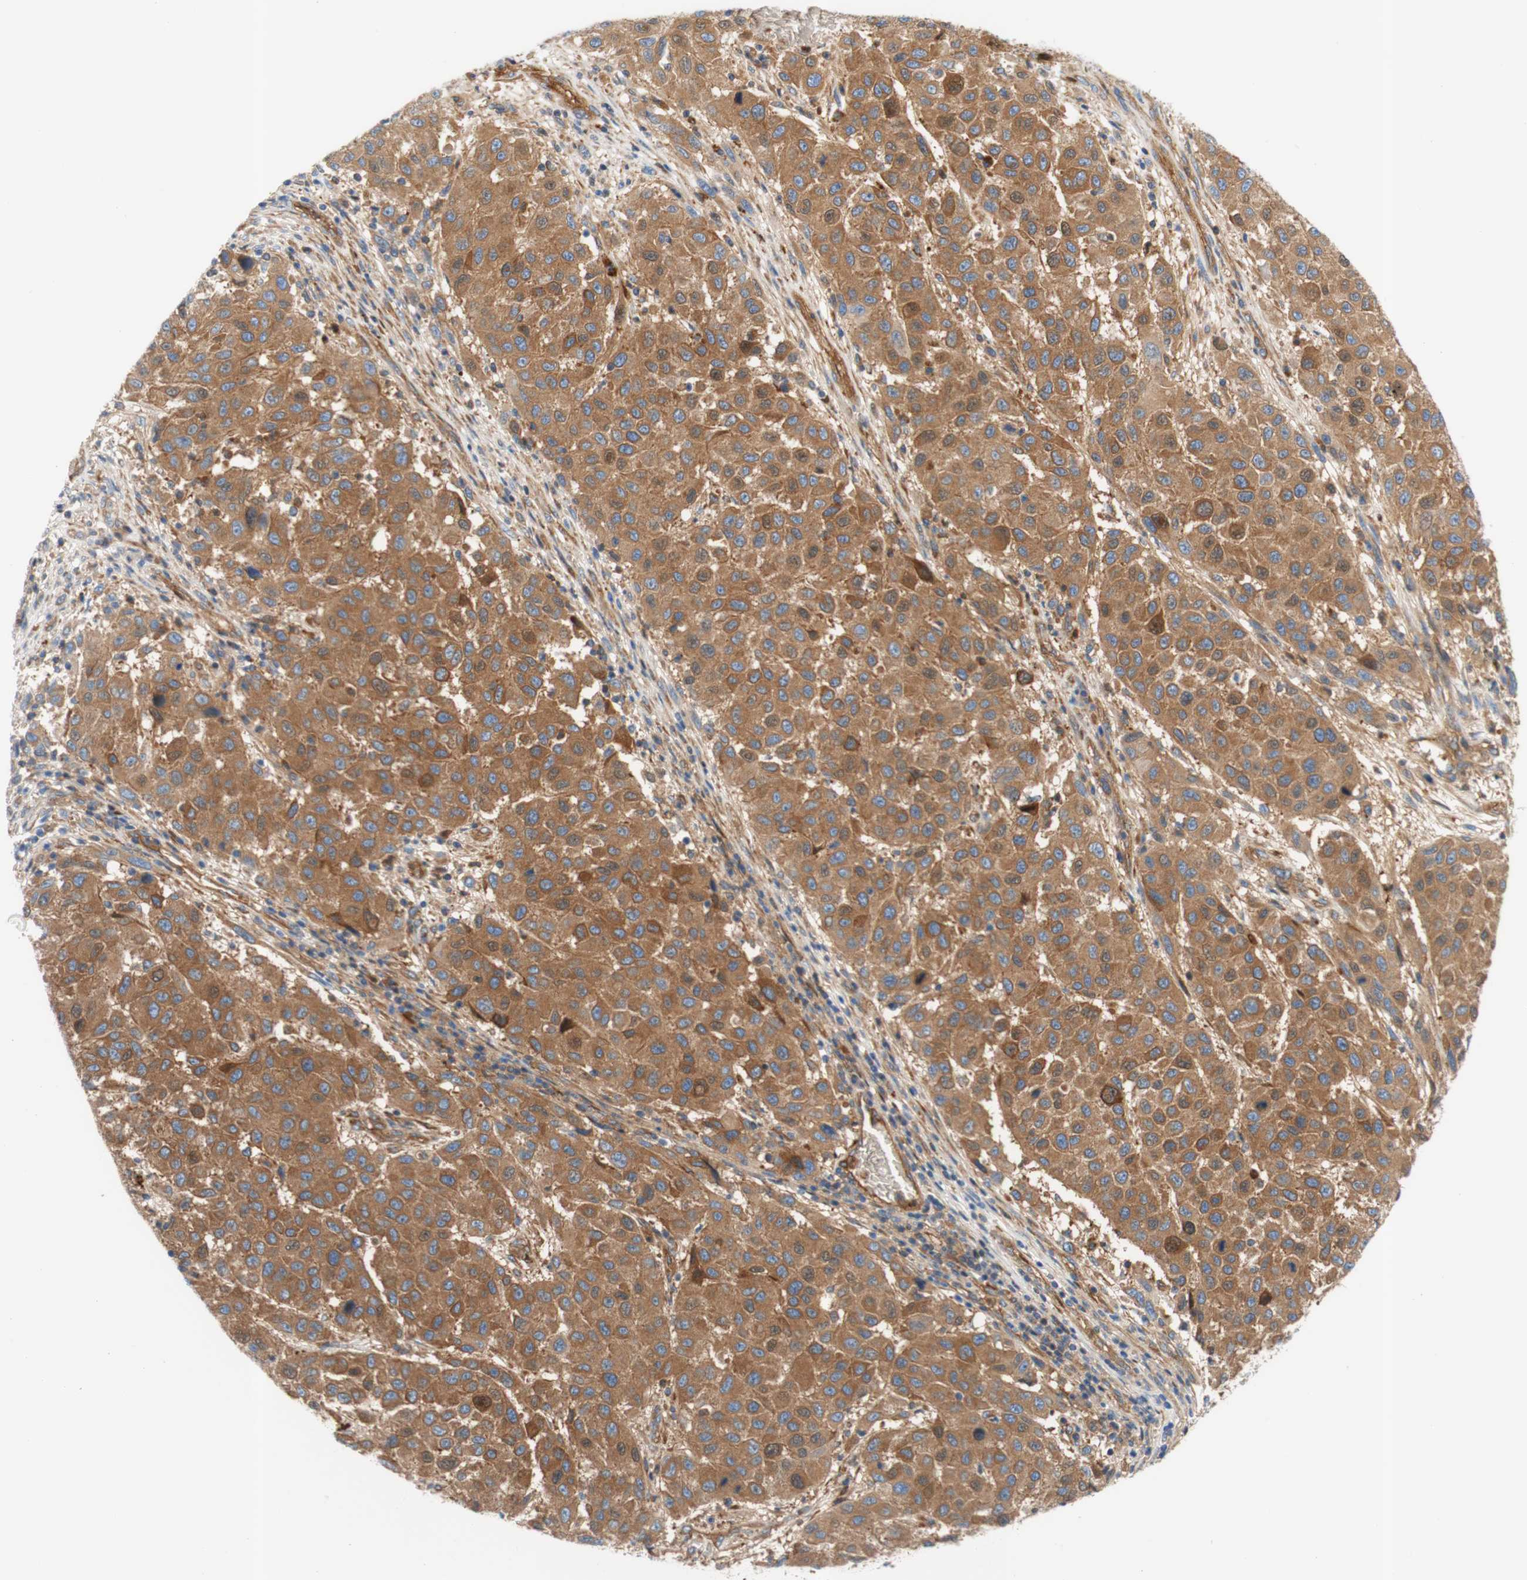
{"staining": {"intensity": "moderate", "quantity": ">75%", "location": "cytoplasmic/membranous"}, "tissue": "melanoma", "cell_type": "Tumor cells", "image_type": "cancer", "snomed": [{"axis": "morphology", "description": "Malignant melanoma, Metastatic site"}, {"axis": "topography", "description": "Lymph node"}], "caption": "Immunohistochemistry staining of melanoma, which shows medium levels of moderate cytoplasmic/membranous expression in approximately >75% of tumor cells indicating moderate cytoplasmic/membranous protein positivity. The staining was performed using DAB (brown) for protein detection and nuclei were counterstained in hematoxylin (blue).", "gene": "STOM", "patient": {"sex": "male", "age": 61}}